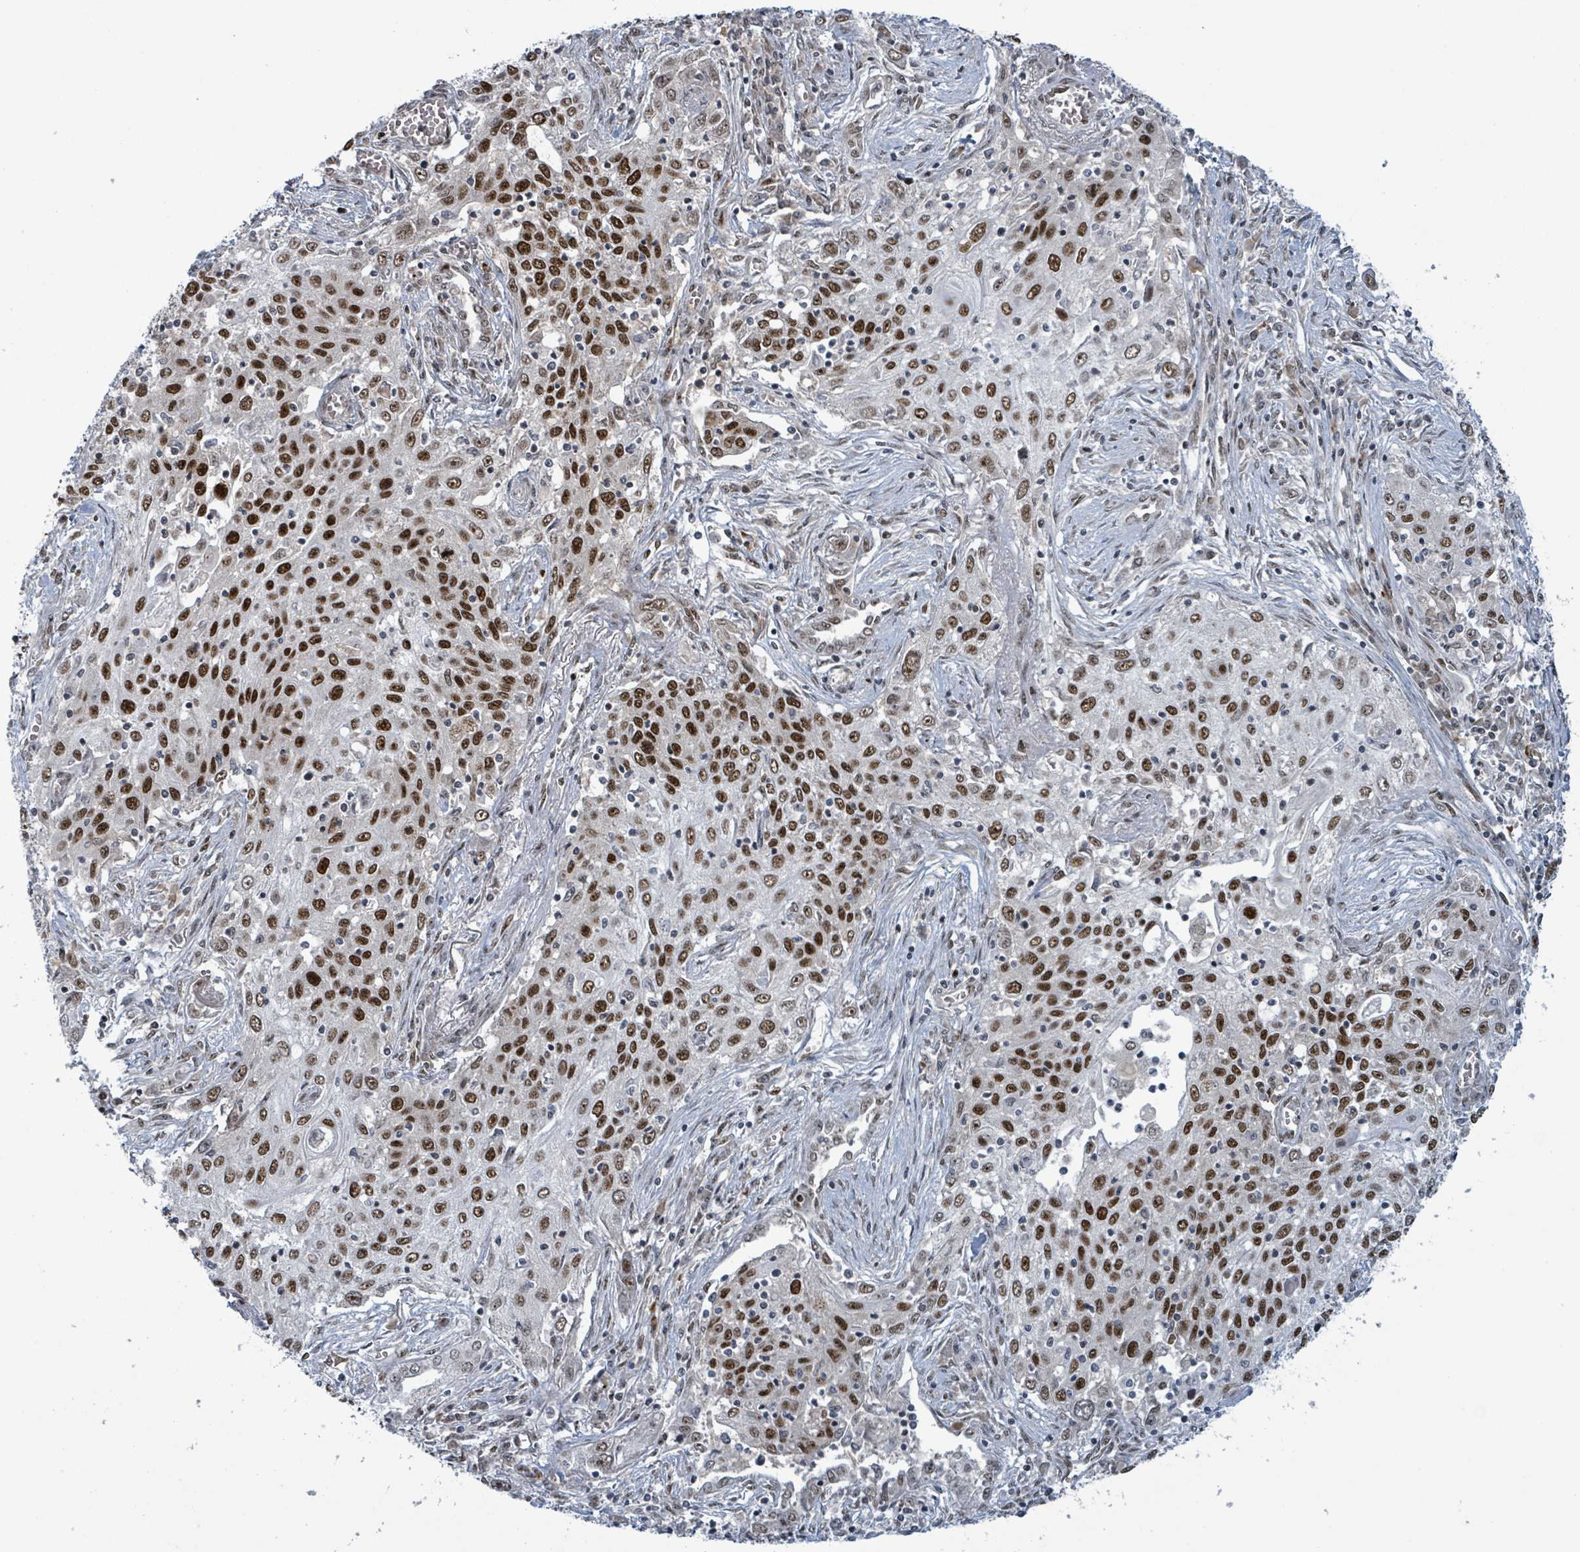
{"staining": {"intensity": "strong", "quantity": ">75%", "location": "nuclear"}, "tissue": "lung cancer", "cell_type": "Tumor cells", "image_type": "cancer", "snomed": [{"axis": "morphology", "description": "Squamous cell carcinoma, NOS"}, {"axis": "topography", "description": "Lung"}], "caption": "IHC of human squamous cell carcinoma (lung) reveals high levels of strong nuclear staining in approximately >75% of tumor cells.", "gene": "KLF3", "patient": {"sex": "female", "age": 69}}